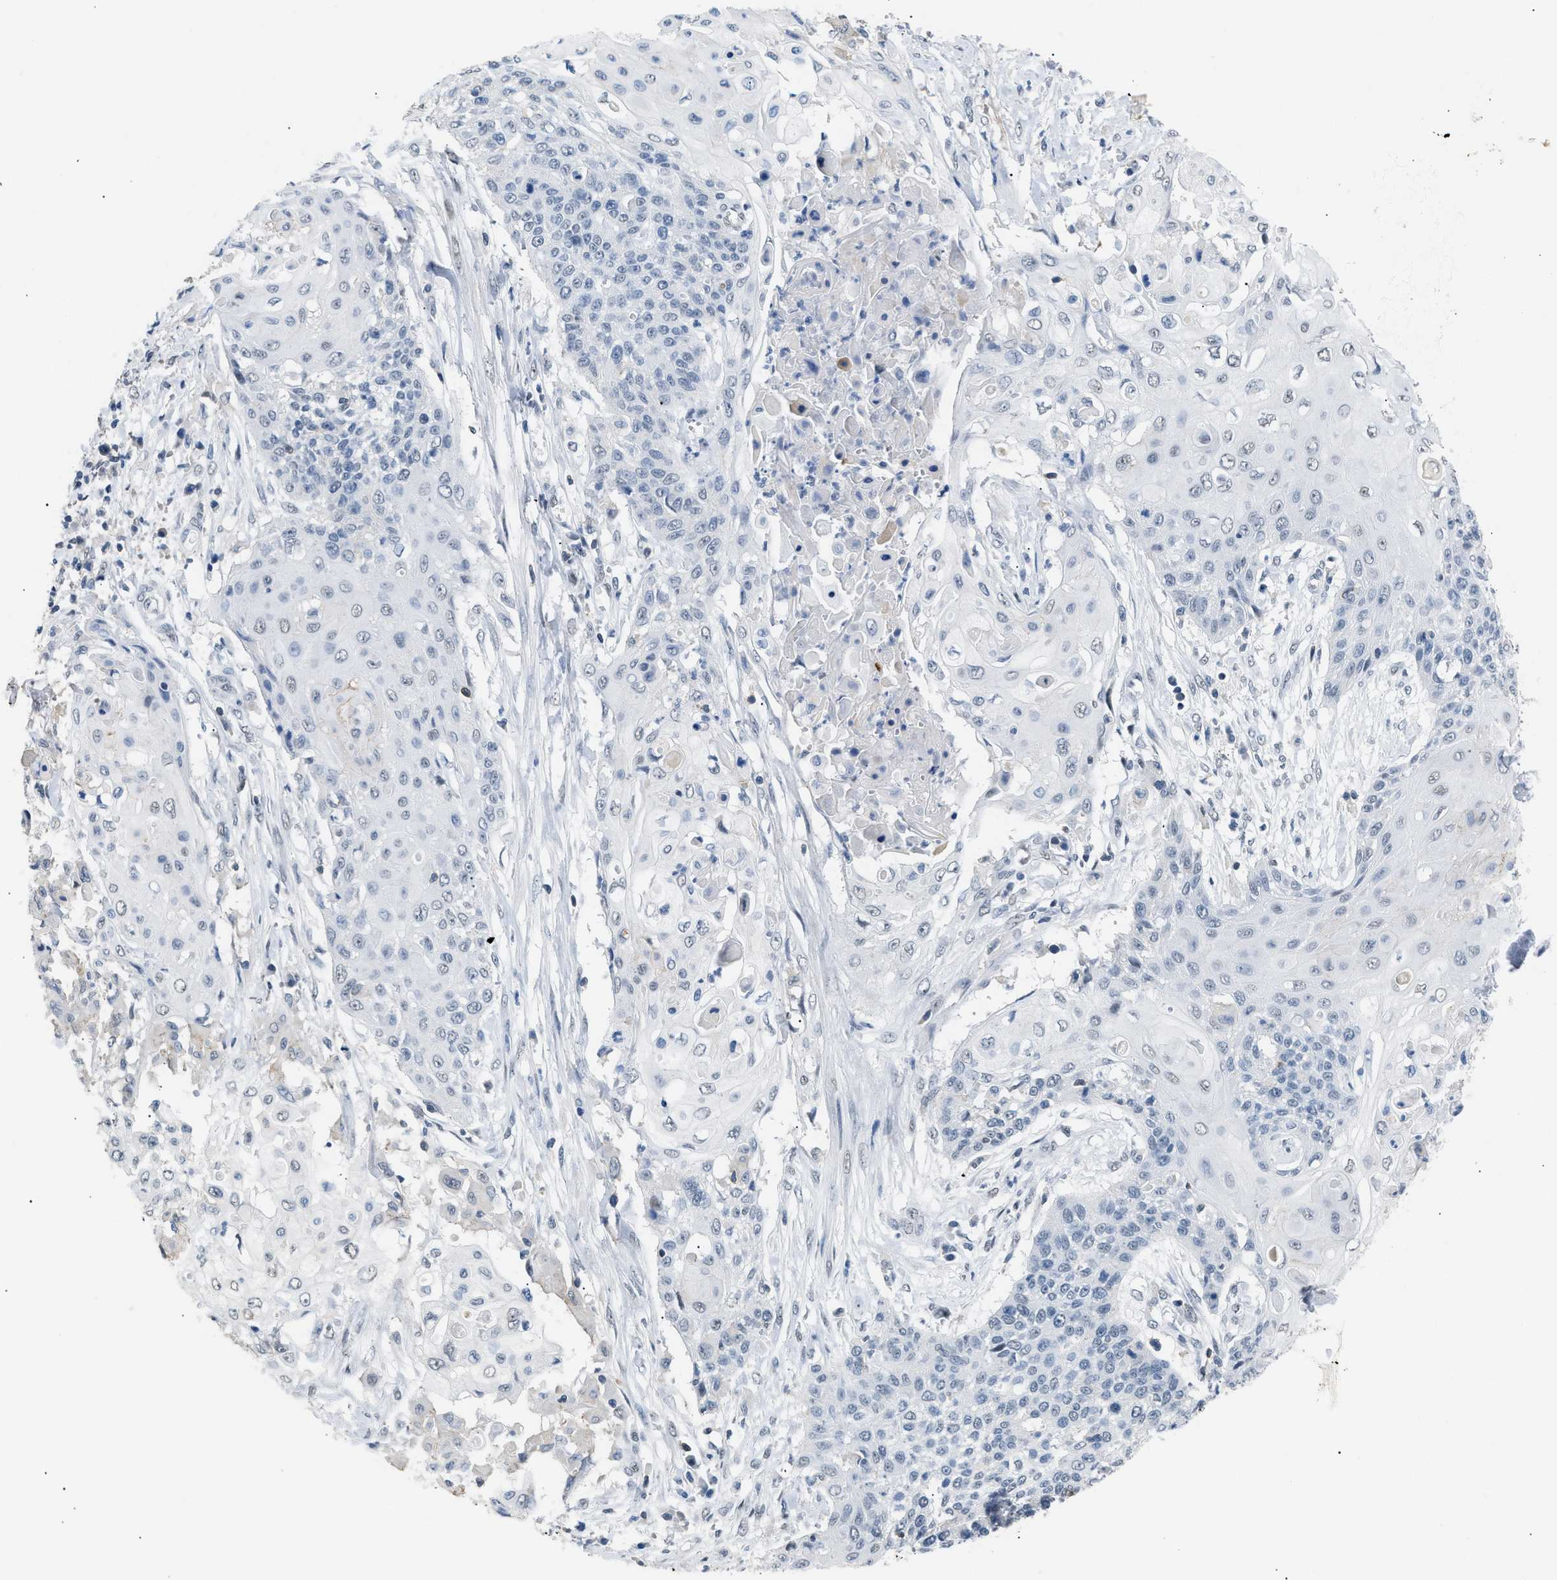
{"staining": {"intensity": "weak", "quantity": "<25%", "location": "nuclear"}, "tissue": "cervical cancer", "cell_type": "Tumor cells", "image_type": "cancer", "snomed": [{"axis": "morphology", "description": "Squamous cell carcinoma, NOS"}, {"axis": "topography", "description": "Cervix"}], "caption": "Immunohistochemical staining of human cervical cancer (squamous cell carcinoma) exhibits no significant staining in tumor cells.", "gene": "KCNC3", "patient": {"sex": "female", "age": 39}}